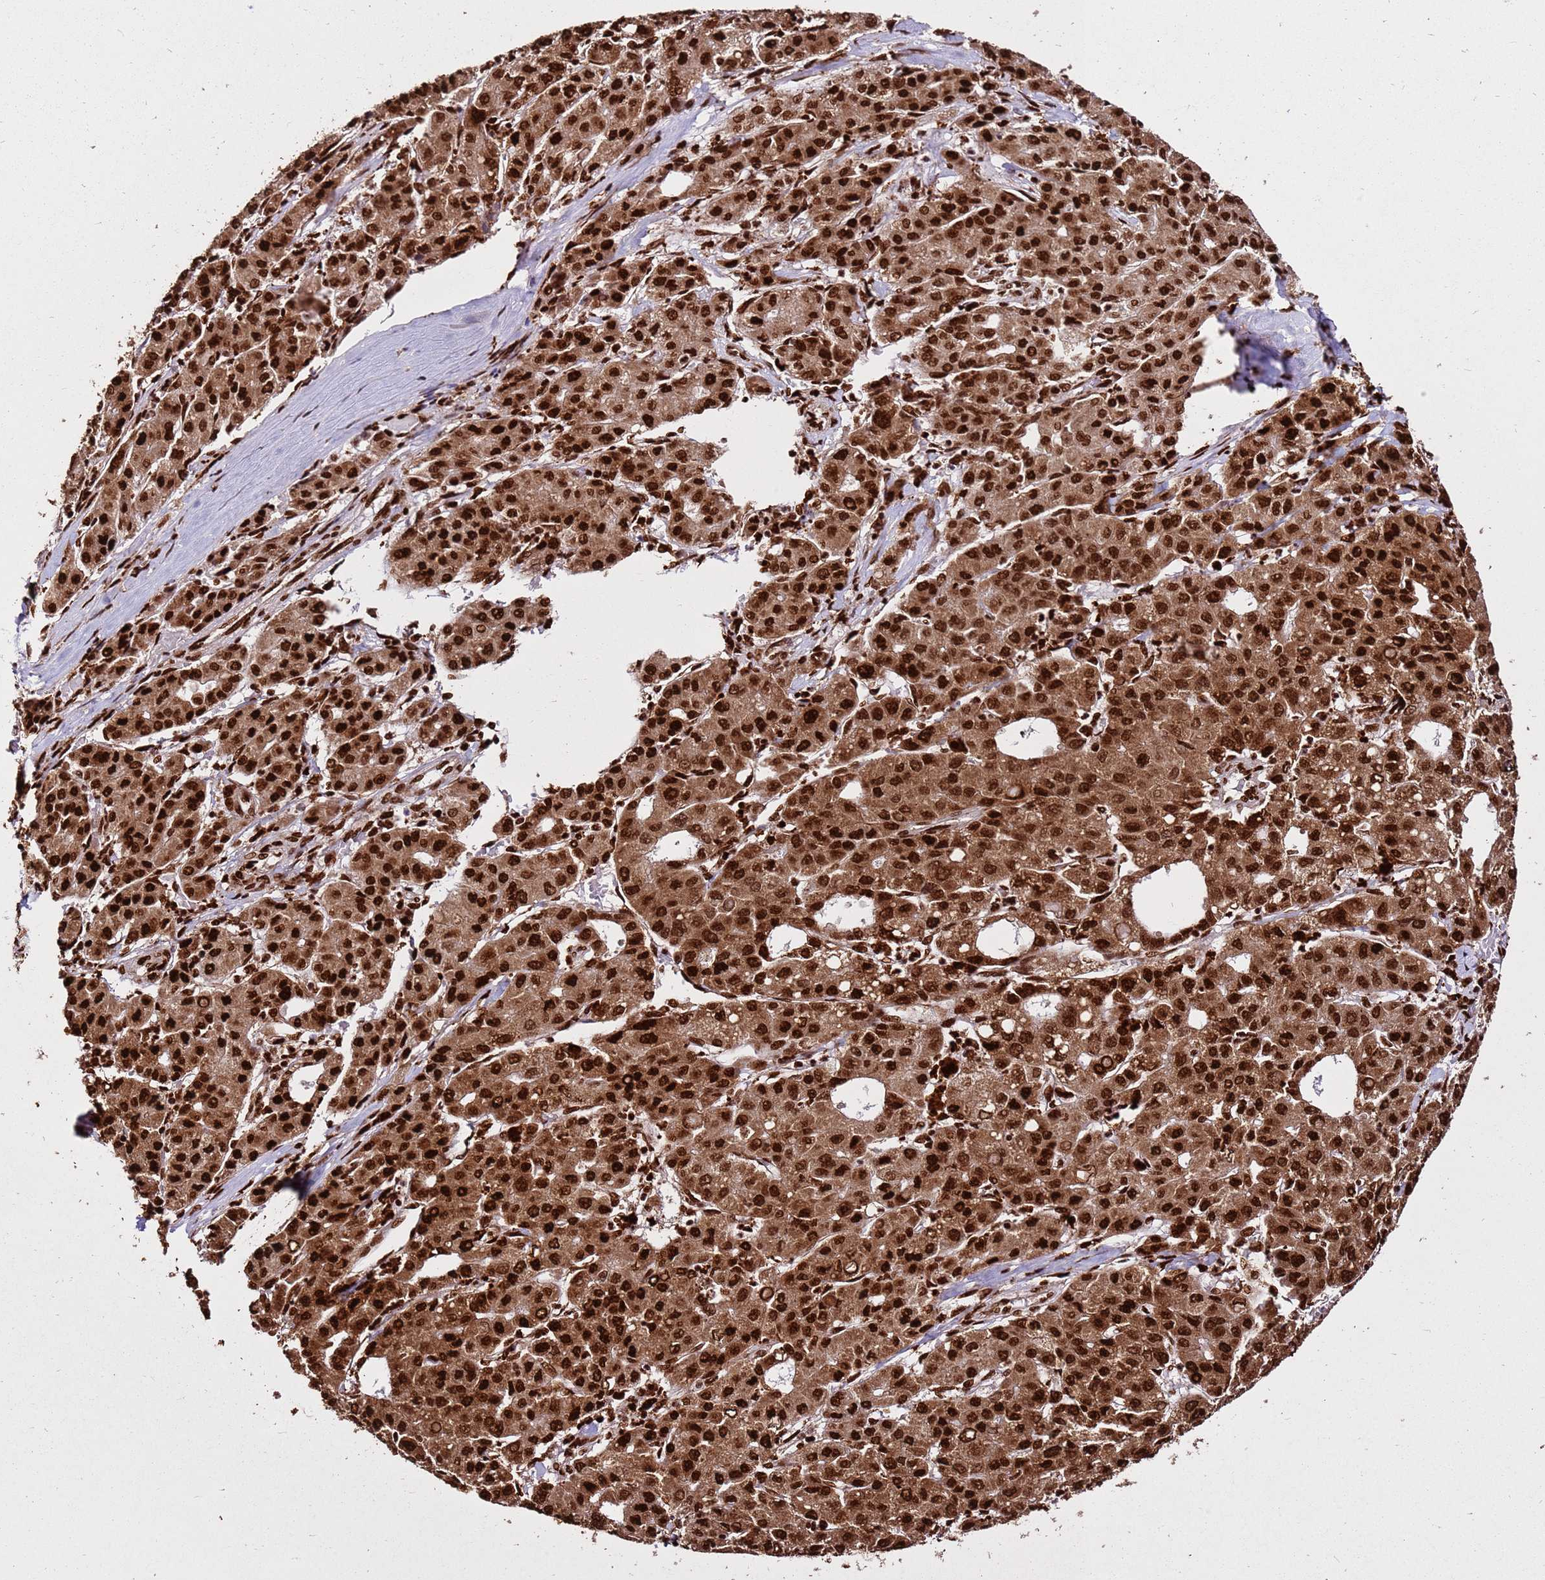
{"staining": {"intensity": "strong", "quantity": ">75%", "location": "cytoplasmic/membranous,nuclear"}, "tissue": "liver cancer", "cell_type": "Tumor cells", "image_type": "cancer", "snomed": [{"axis": "morphology", "description": "Carcinoma, Hepatocellular, NOS"}, {"axis": "topography", "description": "Liver"}], "caption": "Immunohistochemical staining of human liver cancer displays high levels of strong cytoplasmic/membranous and nuclear positivity in approximately >75% of tumor cells. (Brightfield microscopy of DAB IHC at high magnification).", "gene": "HNRNPAB", "patient": {"sex": "male", "age": 65}}